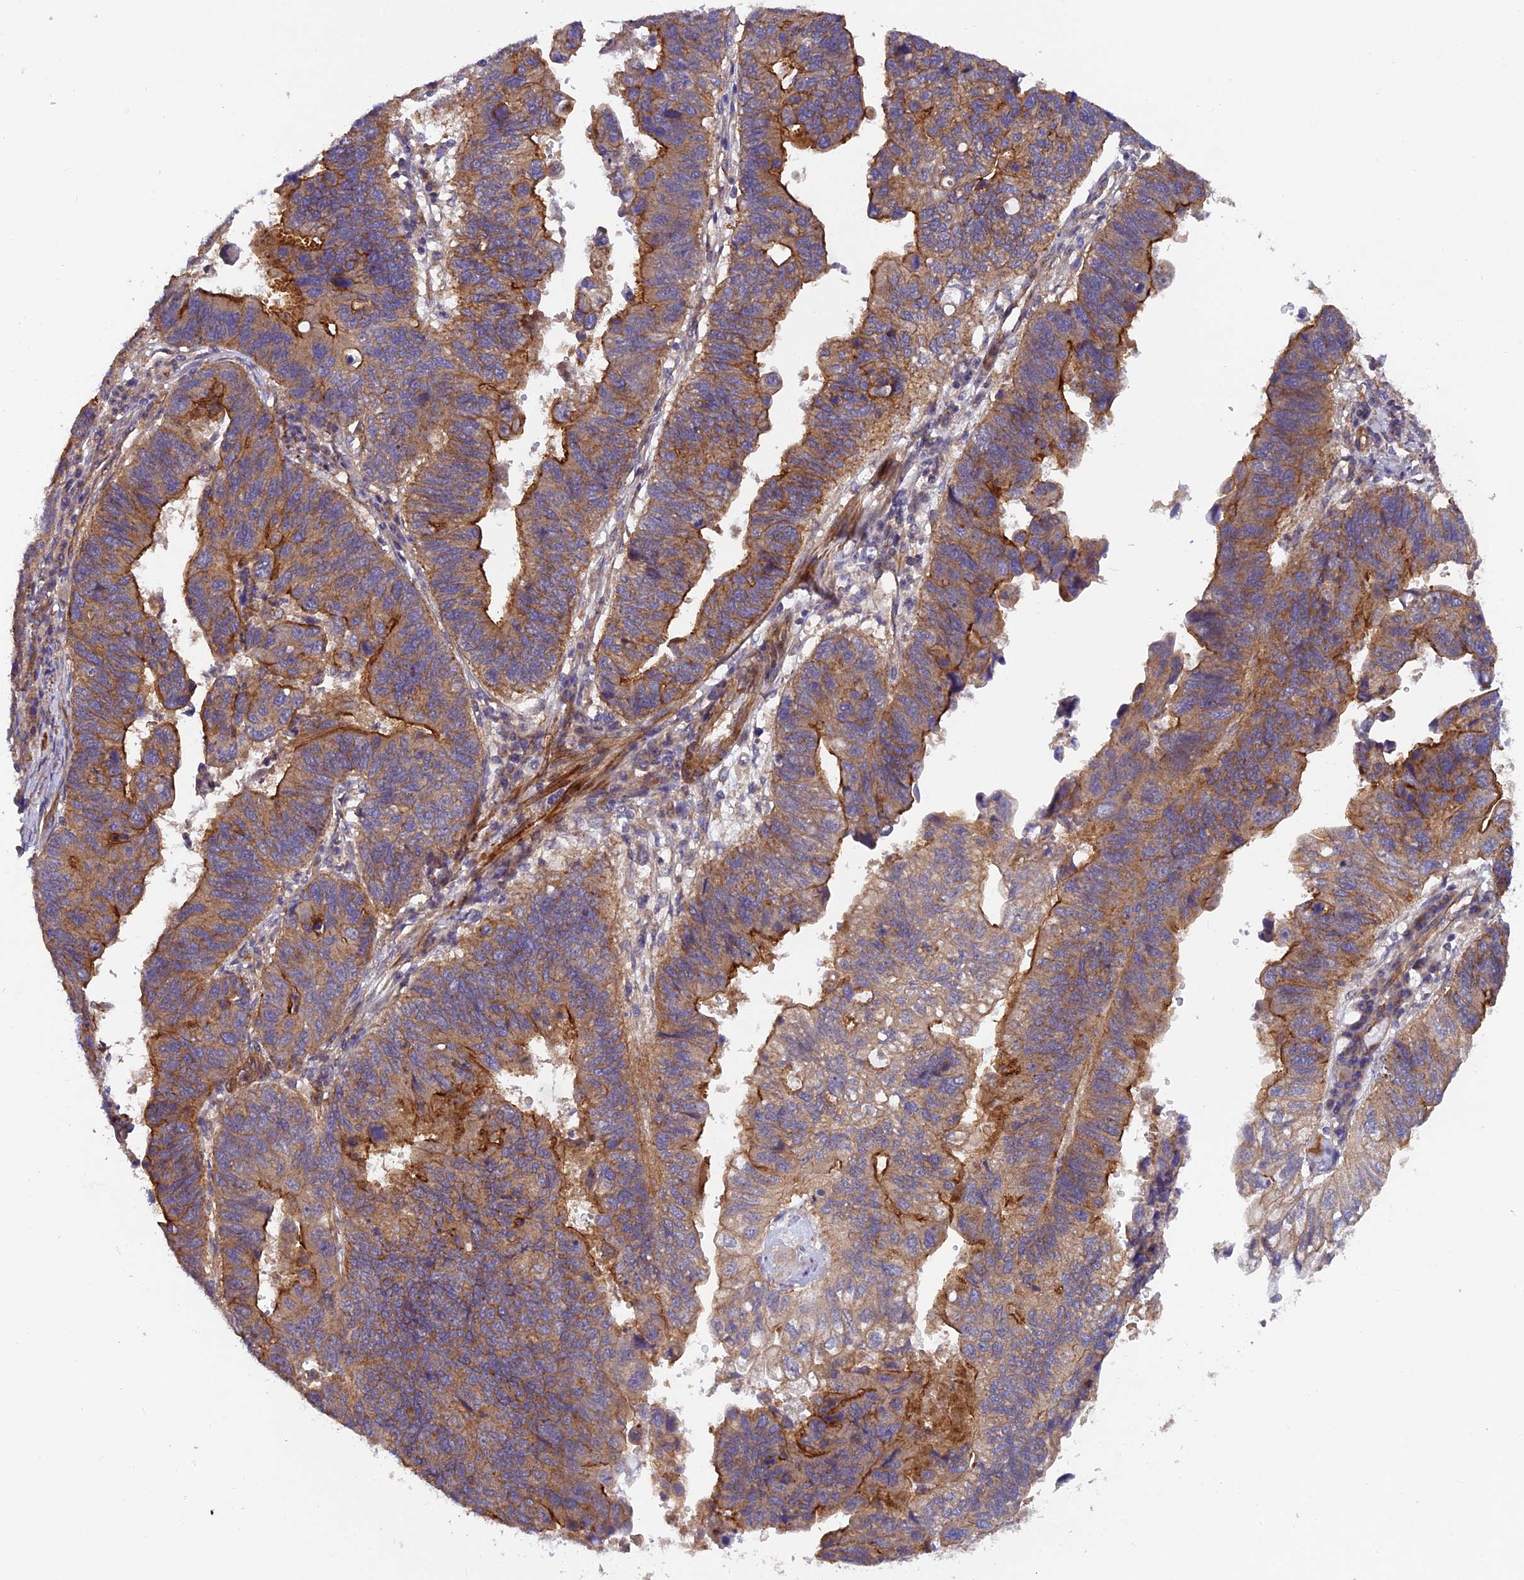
{"staining": {"intensity": "strong", "quantity": ">75%", "location": "cytoplasmic/membranous"}, "tissue": "stomach cancer", "cell_type": "Tumor cells", "image_type": "cancer", "snomed": [{"axis": "morphology", "description": "Adenocarcinoma, NOS"}, {"axis": "topography", "description": "Stomach"}], "caption": "Adenocarcinoma (stomach) was stained to show a protein in brown. There is high levels of strong cytoplasmic/membranous expression in approximately >75% of tumor cells.", "gene": "ADAMTS15", "patient": {"sex": "male", "age": 59}}